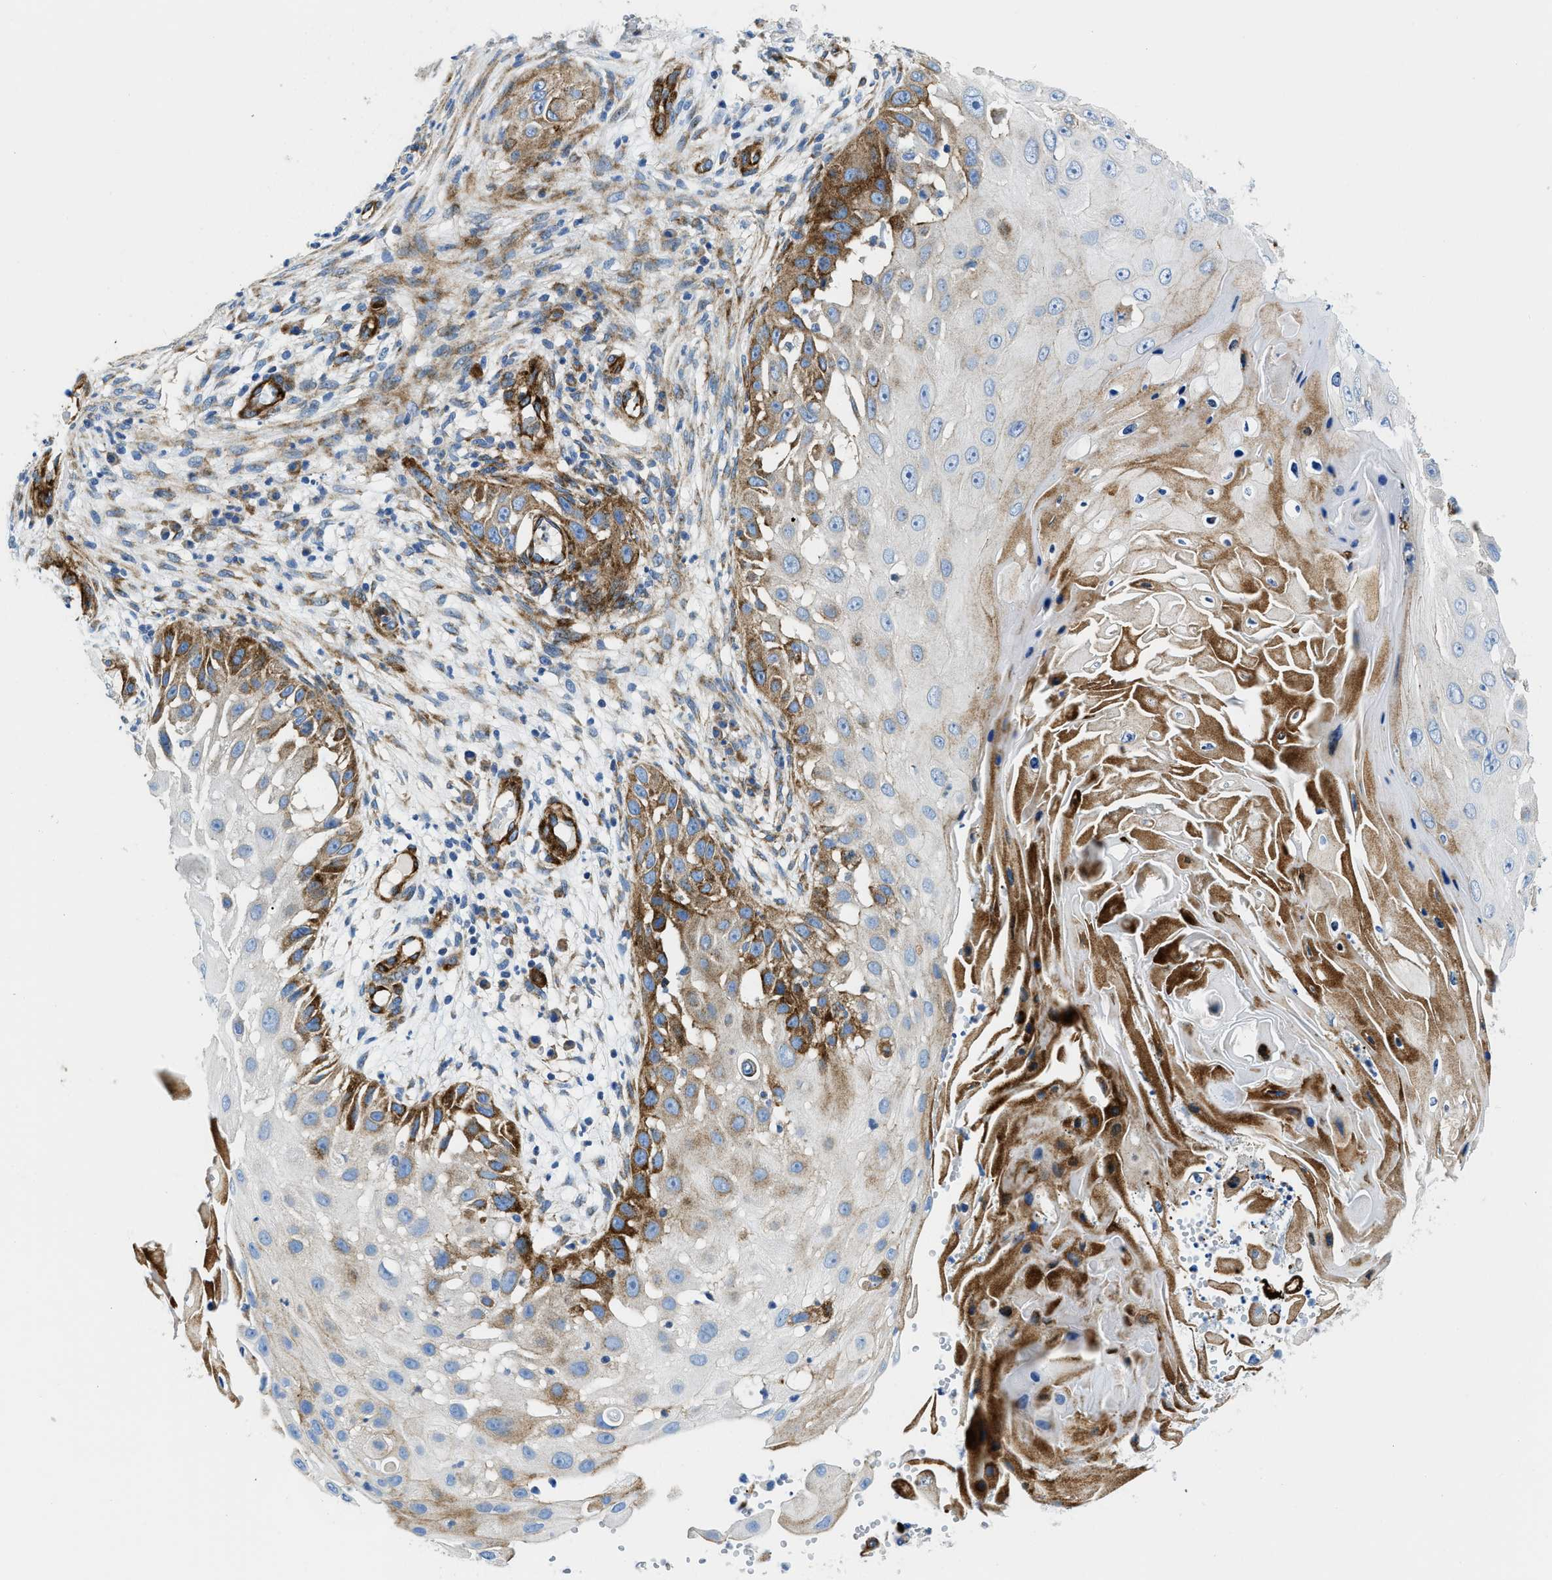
{"staining": {"intensity": "strong", "quantity": "<25%", "location": "cytoplasmic/membranous"}, "tissue": "skin cancer", "cell_type": "Tumor cells", "image_type": "cancer", "snomed": [{"axis": "morphology", "description": "Squamous cell carcinoma, NOS"}, {"axis": "topography", "description": "Skin"}], "caption": "Human skin cancer (squamous cell carcinoma) stained for a protein (brown) demonstrates strong cytoplasmic/membranous positive positivity in approximately <25% of tumor cells.", "gene": "CUTA", "patient": {"sex": "female", "age": 44}}